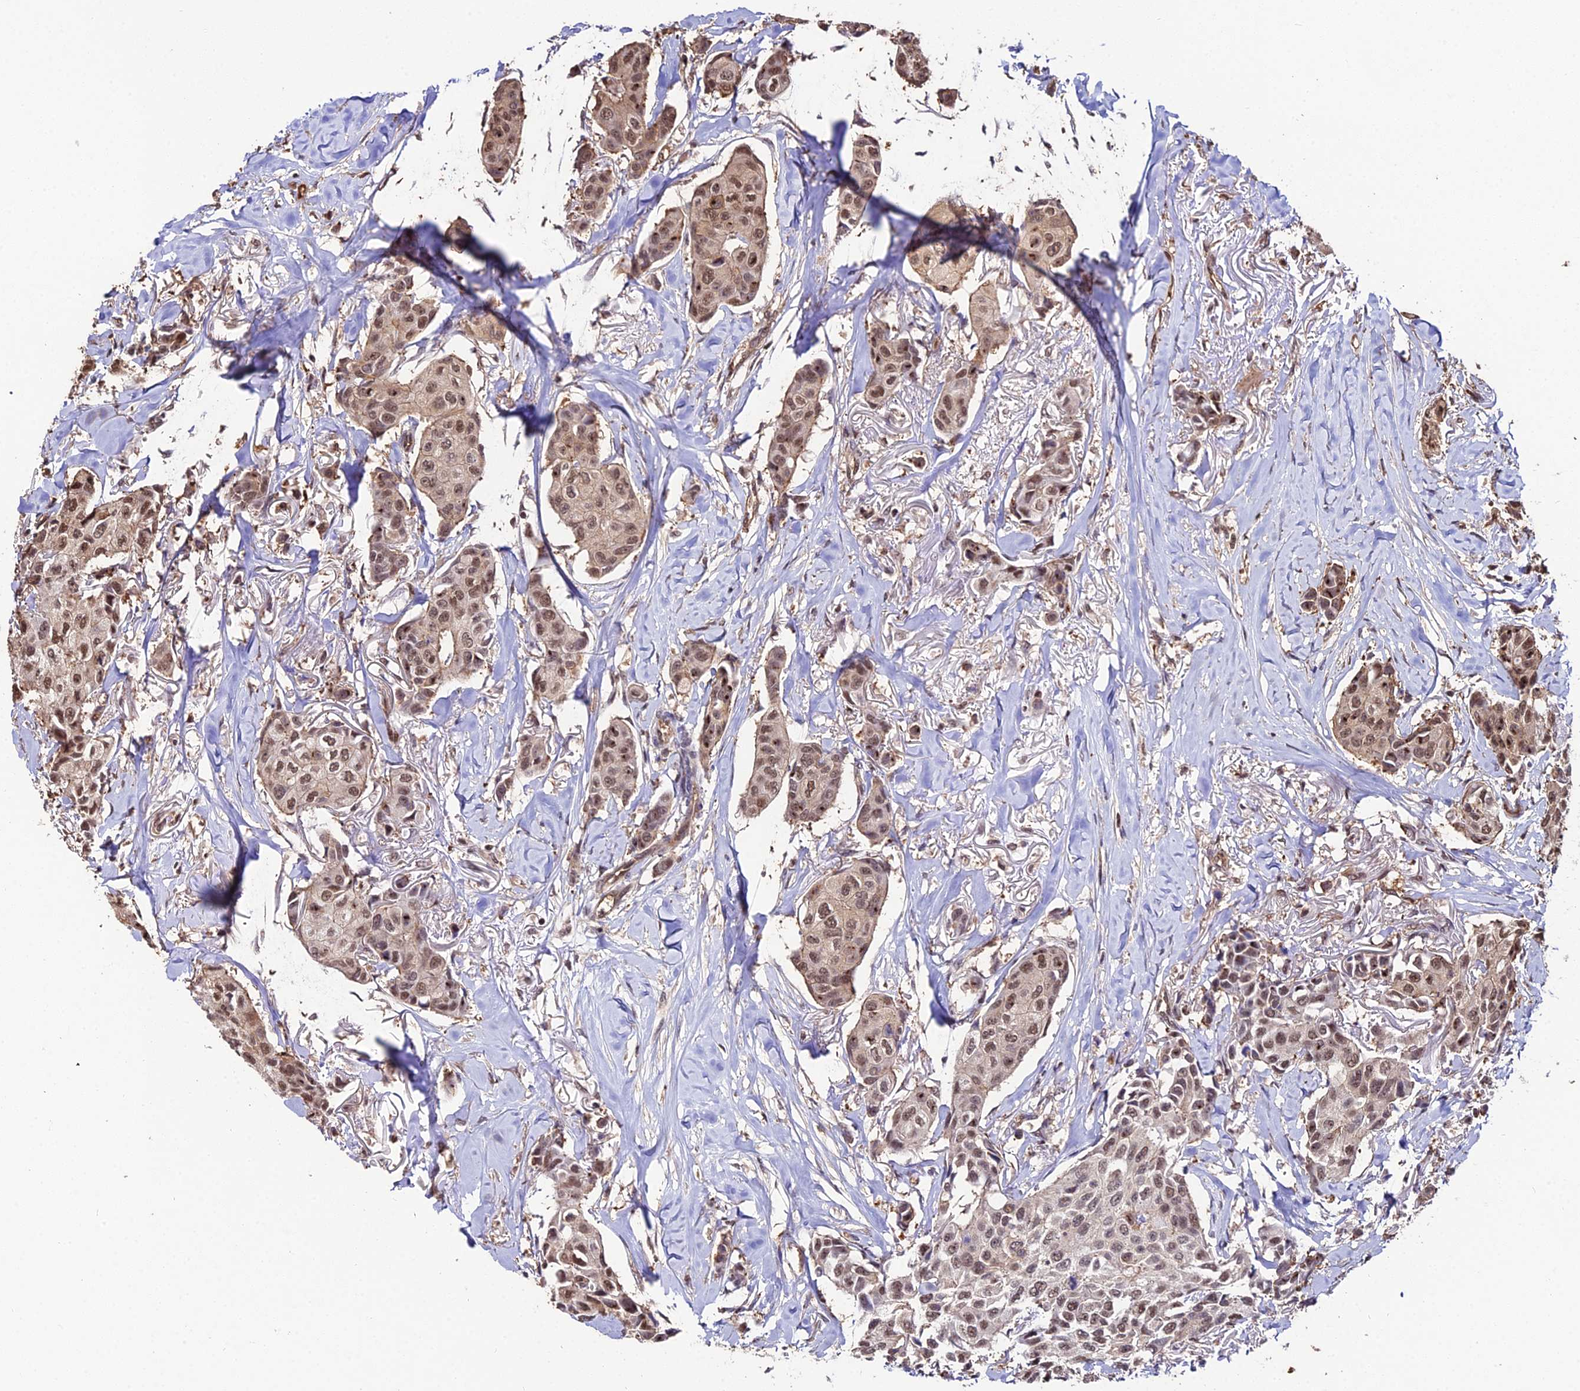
{"staining": {"intensity": "moderate", "quantity": ">75%", "location": "cytoplasmic/membranous,nuclear"}, "tissue": "breast cancer", "cell_type": "Tumor cells", "image_type": "cancer", "snomed": [{"axis": "morphology", "description": "Duct carcinoma"}, {"axis": "topography", "description": "Breast"}], "caption": "About >75% of tumor cells in human invasive ductal carcinoma (breast) show moderate cytoplasmic/membranous and nuclear protein positivity as visualized by brown immunohistochemical staining.", "gene": "PPP4C", "patient": {"sex": "female", "age": 80}}